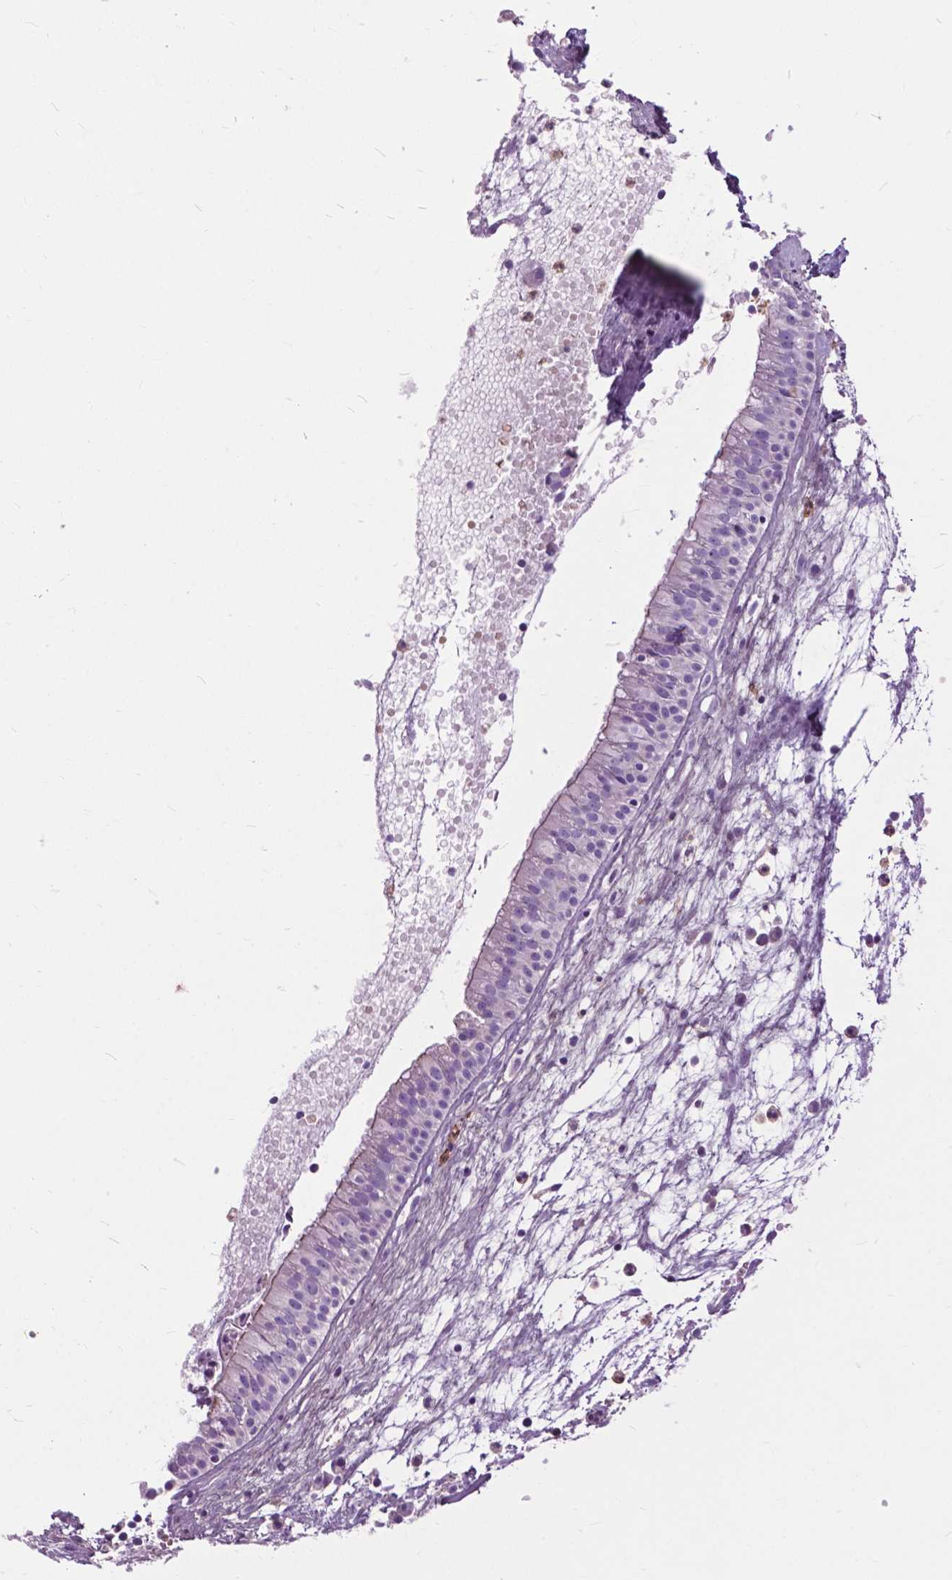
{"staining": {"intensity": "negative", "quantity": "none", "location": "none"}, "tissue": "nasopharynx", "cell_type": "Respiratory epithelial cells", "image_type": "normal", "snomed": [{"axis": "morphology", "description": "Normal tissue, NOS"}, {"axis": "topography", "description": "Nasopharynx"}], "caption": "Immunohistochemical staining of normal human nasopharynx displays no significant staining in respiratory epithelial cells. The staining is performed using DAB brown chromogen with nuclei counter-stained in using hematoxylin.", "gene": "PRR35", "patient": {"sex": "male", "age": 31}}